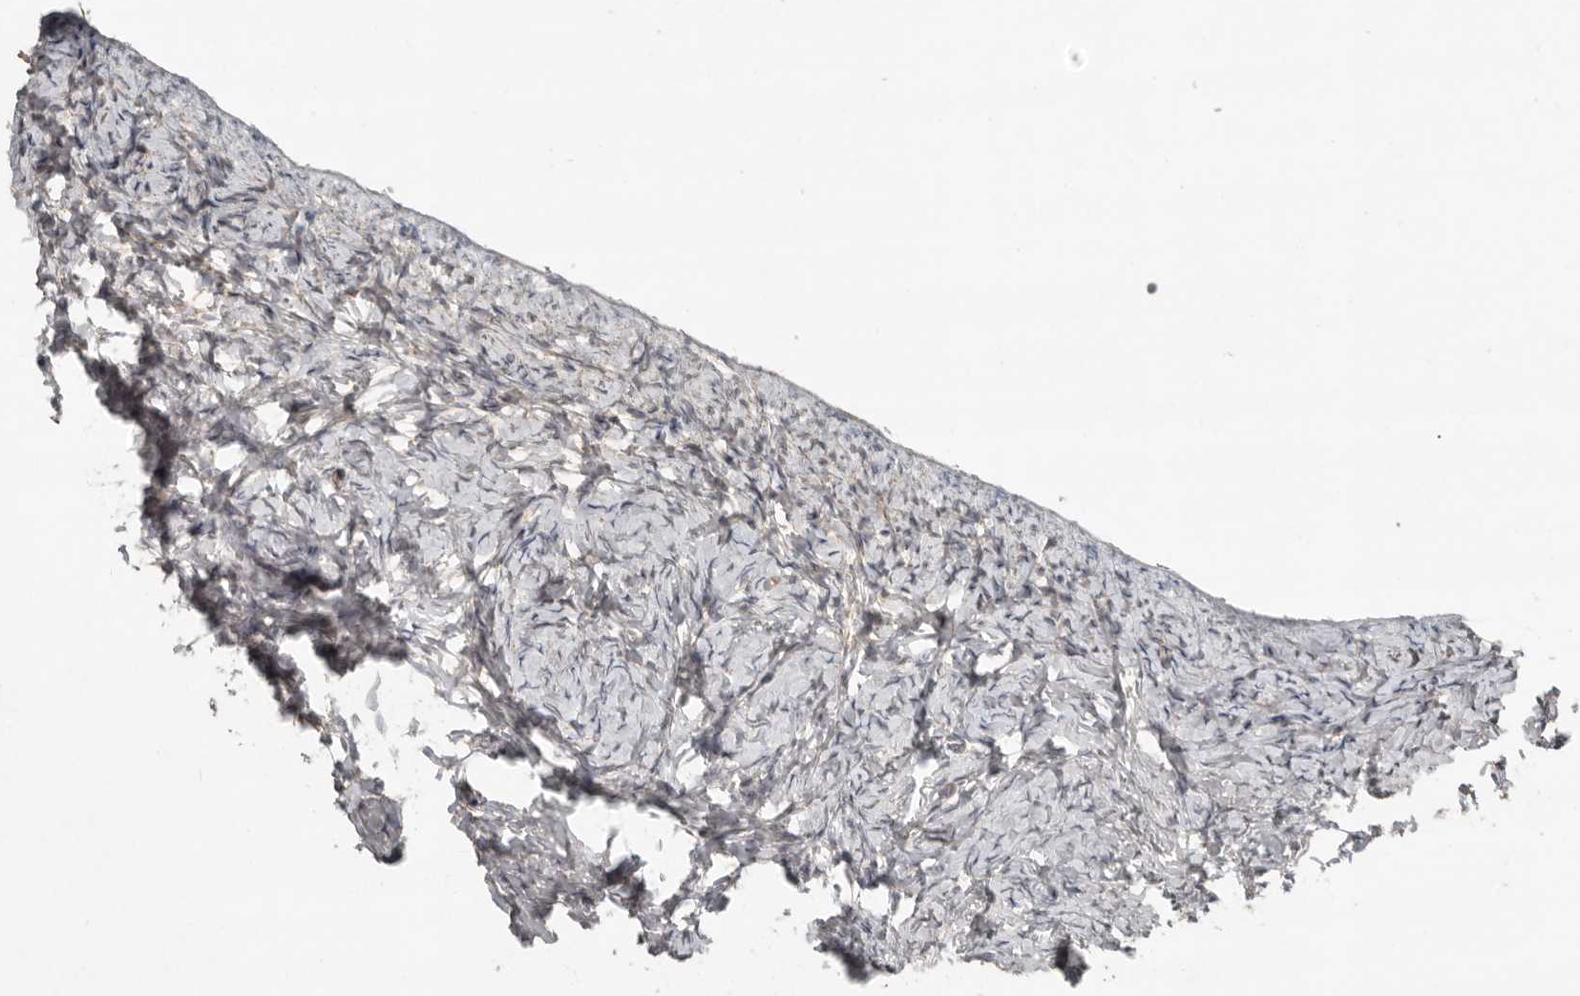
{"staining": {"intensity": "negative", "quantity": "none", "location": "none"}, "tissue": "ovary", "cell_type": "Ovarian stroma cells", "image_type": "normal", "snomed": [{"axis": "morphology", "description": "Normal tissue, NOS"}, {"axis": "topography", "description": "Ovary"}], "caption": "Immunohistochemistry (IHC) image of normal ovary stained for a protein (brown), which reveals no staining in ovarian stroma cells.", "gene": "SLC6A7", "patient": {"sex": "female", "age": 27}}